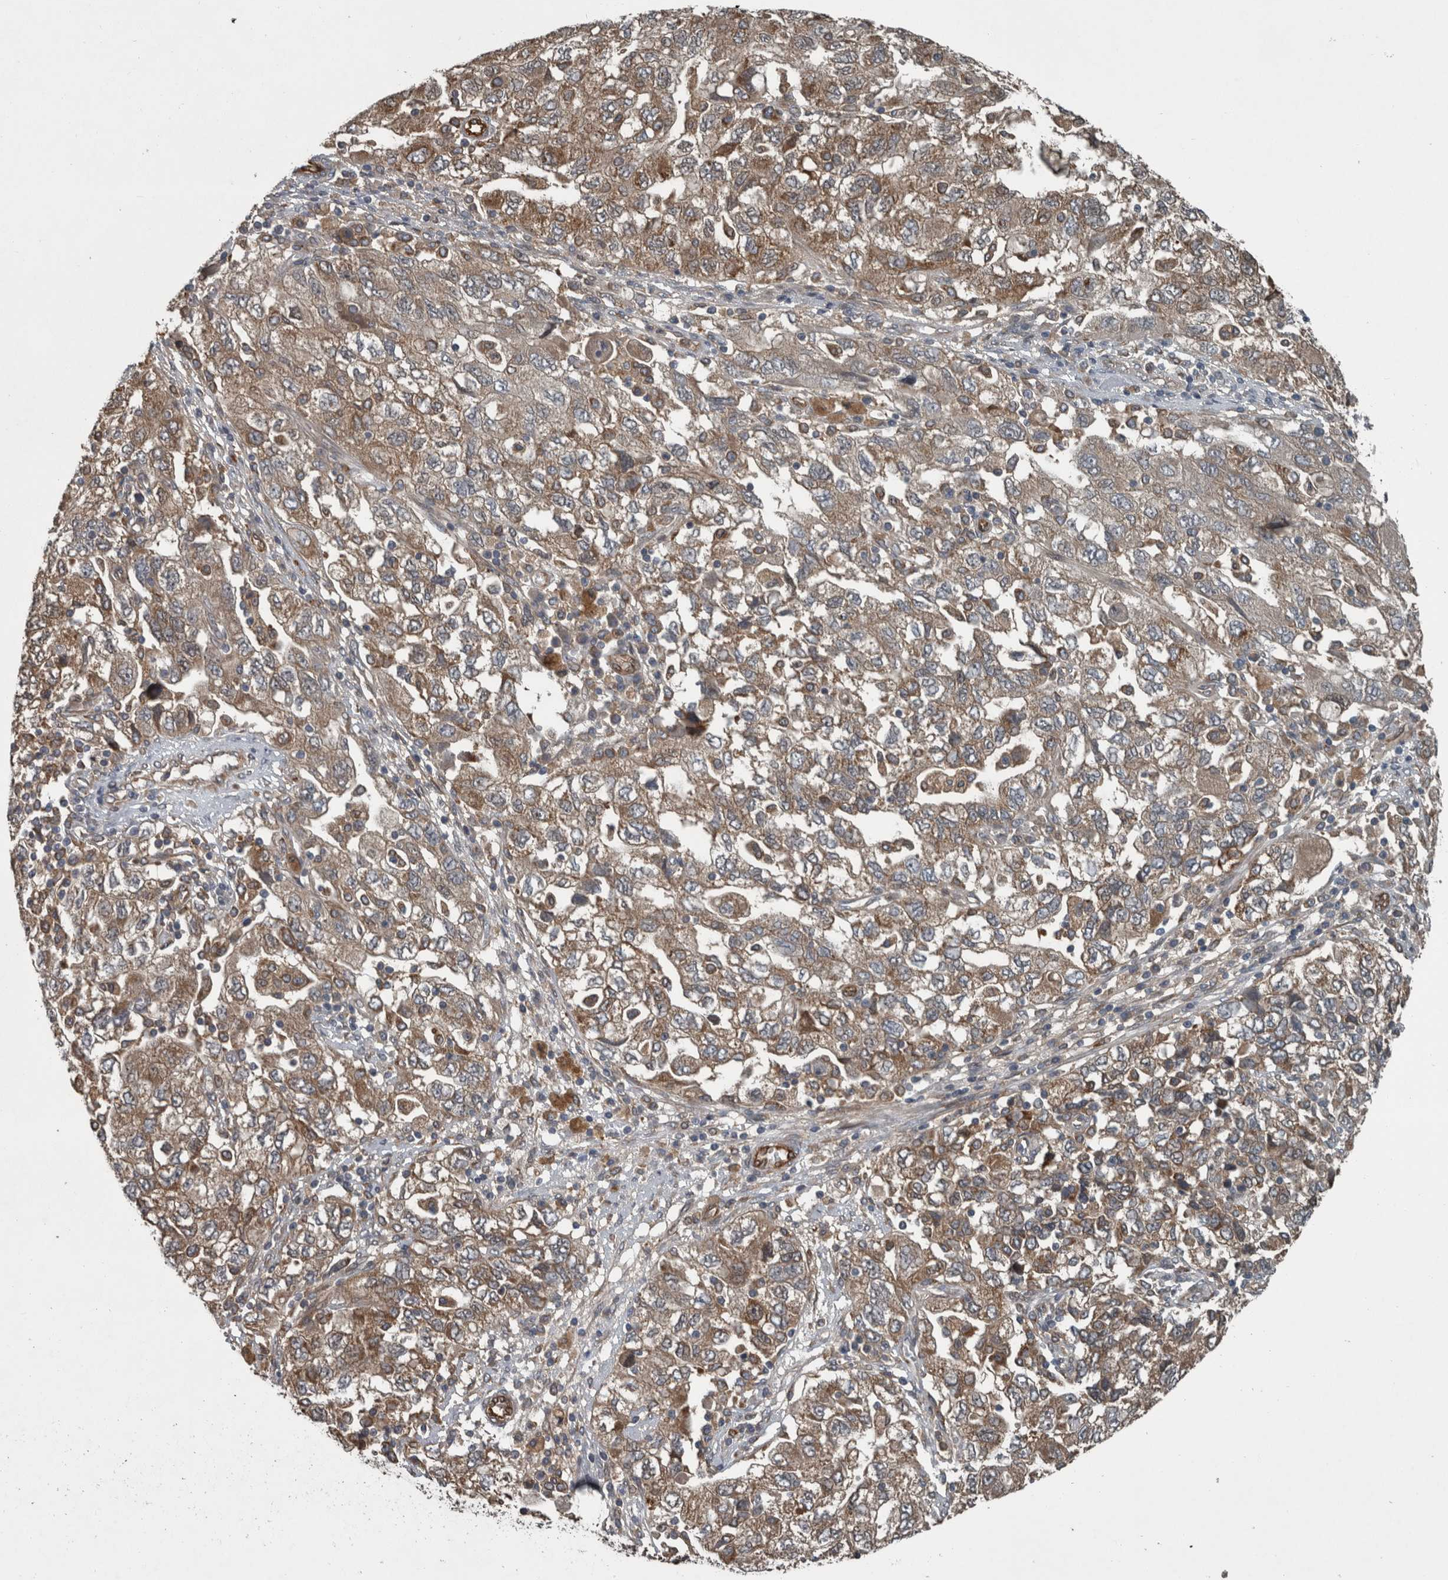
{"staining": {"intensity": "moderate", "quantity": ">75%", "location": "cytoplasmic/membranous"}, "tissue": "ovarian cancer", "cell_type": "Tumor cells", "image_type": "cancer", "snomed": [{"axis": "morphology", "description": "Carcinoma, NOS"}, {"axis": "morphology", "description": "Cystadenocarcinoma, serous, NOS"}, {"axis": "topography", "description": "Ovary"}], "caption": "Protein expression by IHC displays moderate cytoplasmic/membranous expression in about >75% of tumor cells in serous cystadenocarcinoma (ovarian).", "gene": "EXOC8", "patient": {"sex": "female", "age": 69}}